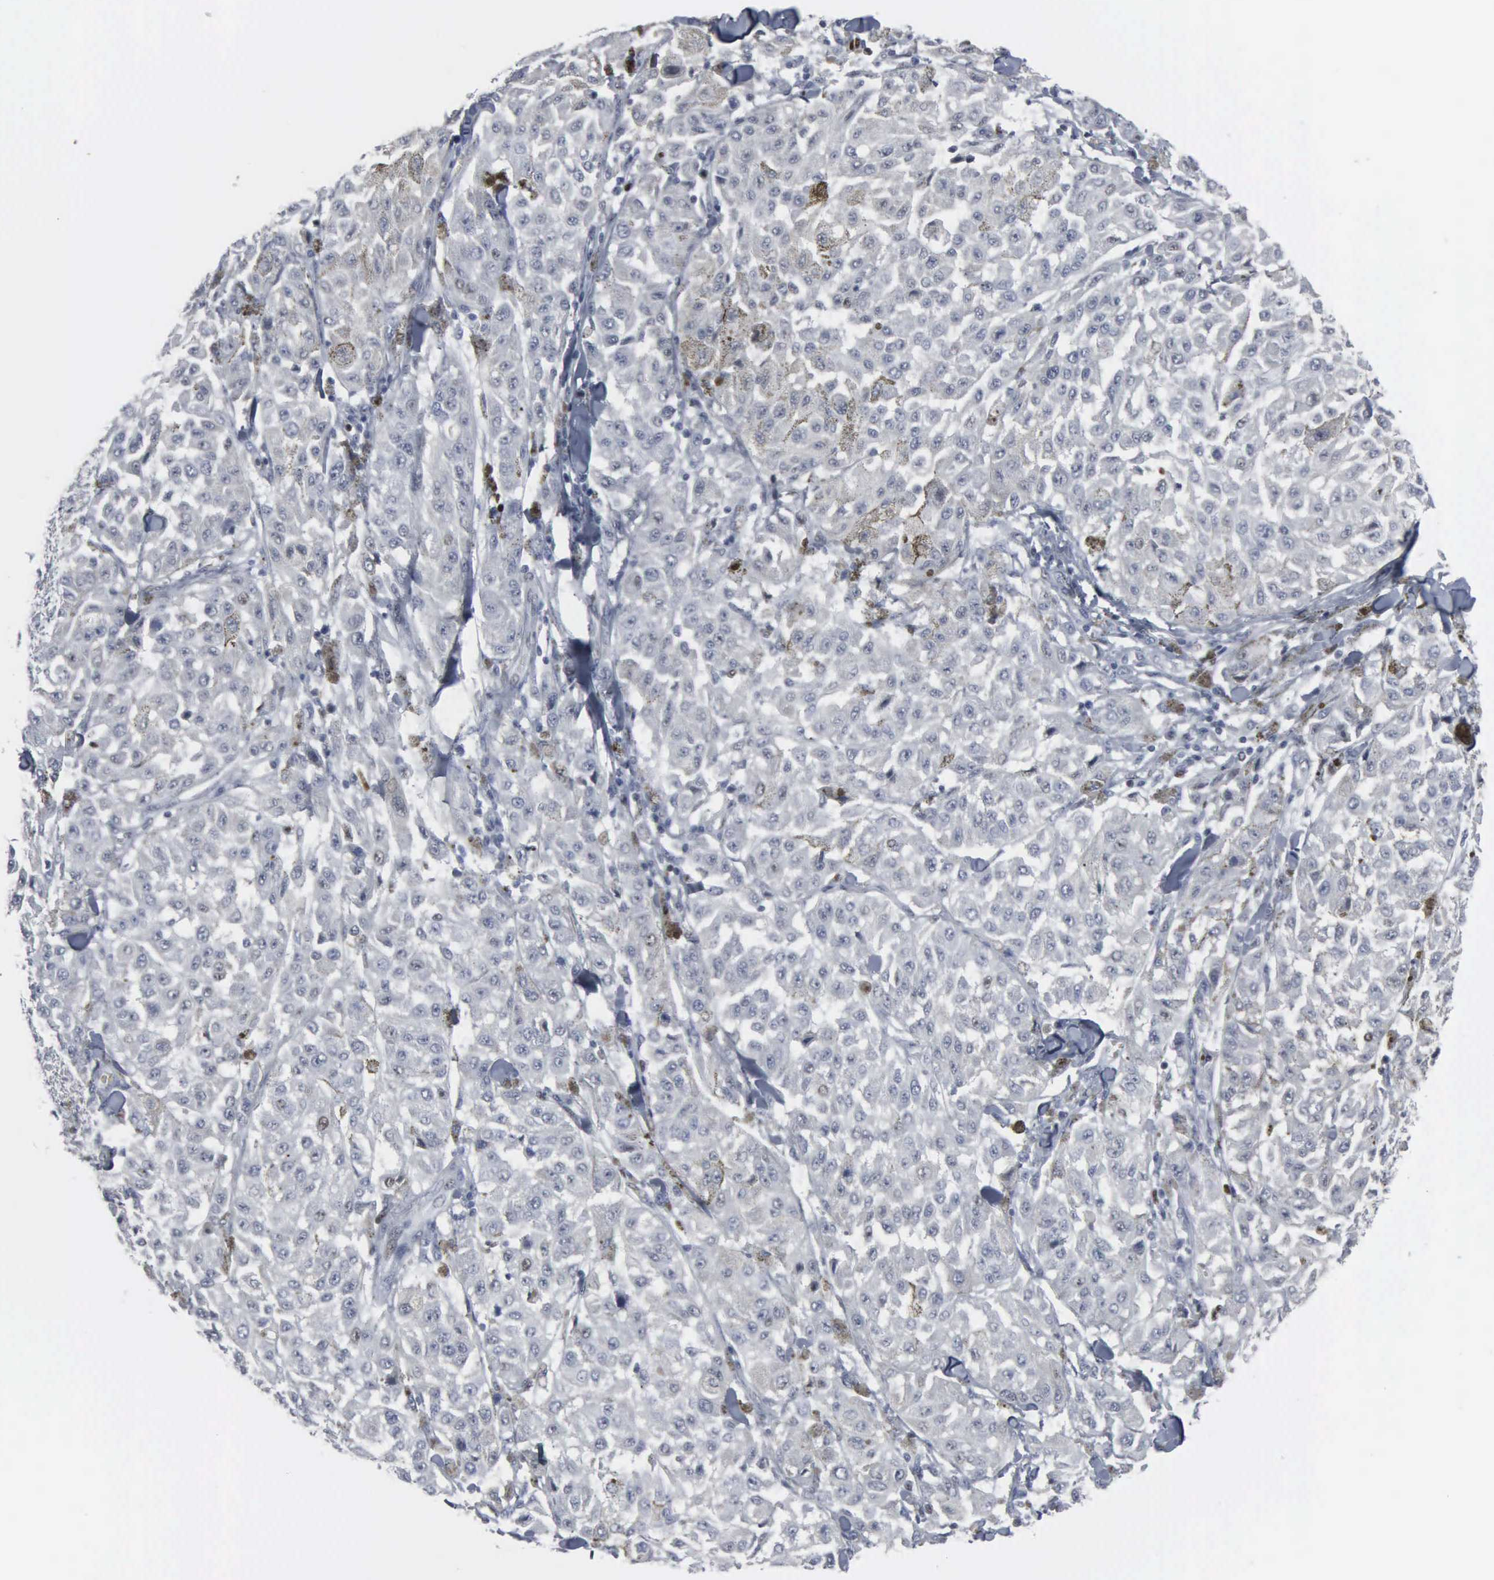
{"staining": {"intensity": "moderate", "quantity": "<25%", "location": "cytoplasmic/membranous,nuclear"}, "tissue": "melanoma", "cell_type": "Tumor cells", "image_type": "cancer", "snomed": [{"axis": "morphology", "description": "Malignant melanoma, NOS"}, {"axis": "topography", "description": "Skin"}], "caption": "This micrograph demonstrates immunohistochemistry (IHC) staining of human malignant melanoma, with low moderate cytoplasmic/membranous and nuclear staining in about <25% of tumor cells.", "gene": "CCND3", "patient": {"sex": "female", "age": 64}}